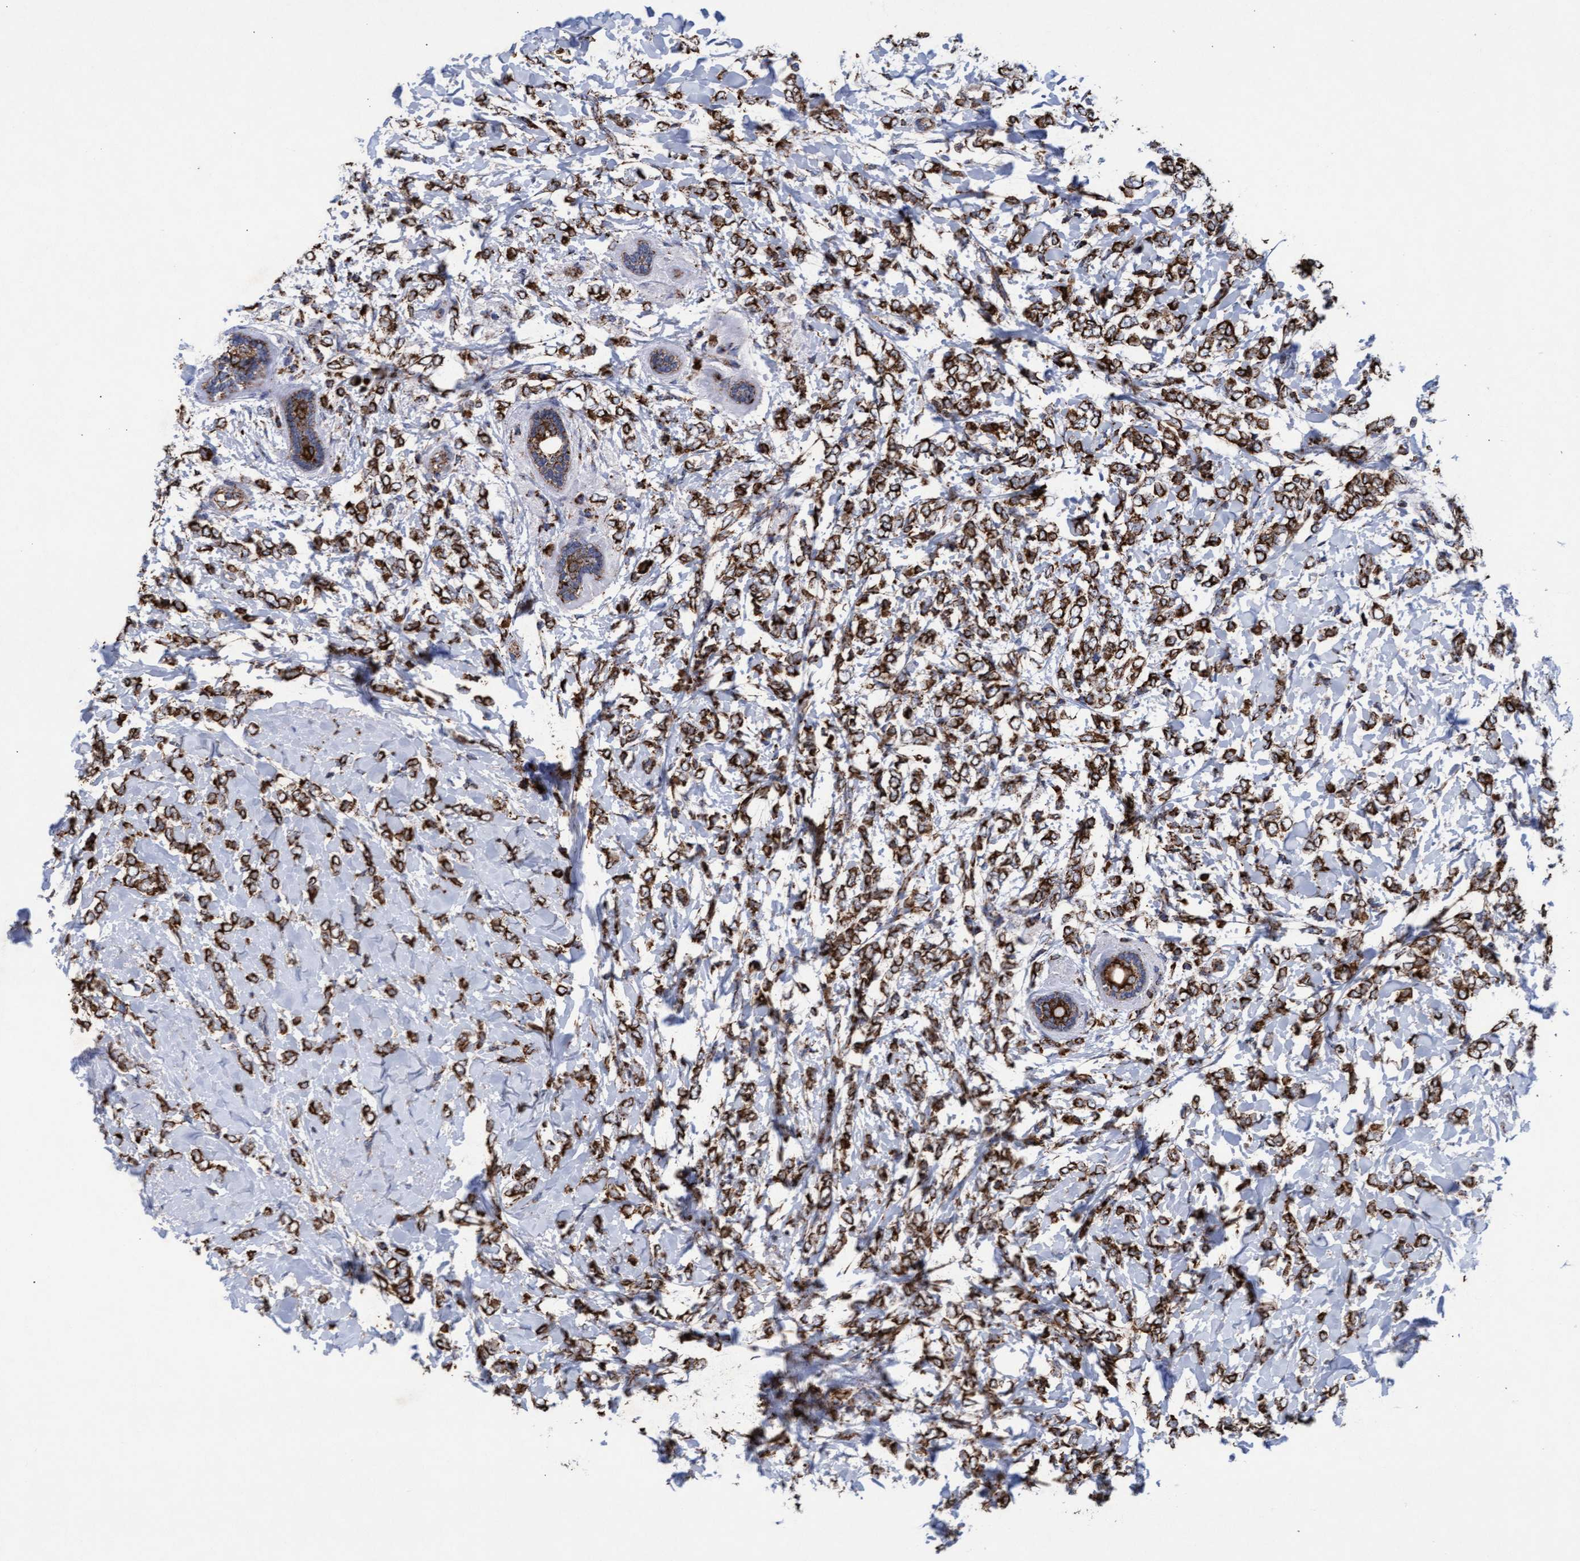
{"staining": {"intensity": "strong", "quantity": ">75%", "location": "cytoplasmic/membranous"}, "tissue": "breast cancer", "cell_type": "Tumor cells", "image_type": "cancer", "snomed": [{"axis": "morphology", "description": "Normal tissue, NOS"}, {"axis": "morphology", "description": "Lobular carcinoma"}, {"axis": "topography", "description": "Breast"}], "caption": "The photomicrograph reveals staining of breast cancer (lobular carcinoma), revealing strong cytoplasmic/membranous protein staining (brown color) within tumor cells.", "gene": "MRPL38", "patient": {"sex": "female", "age": 47}}